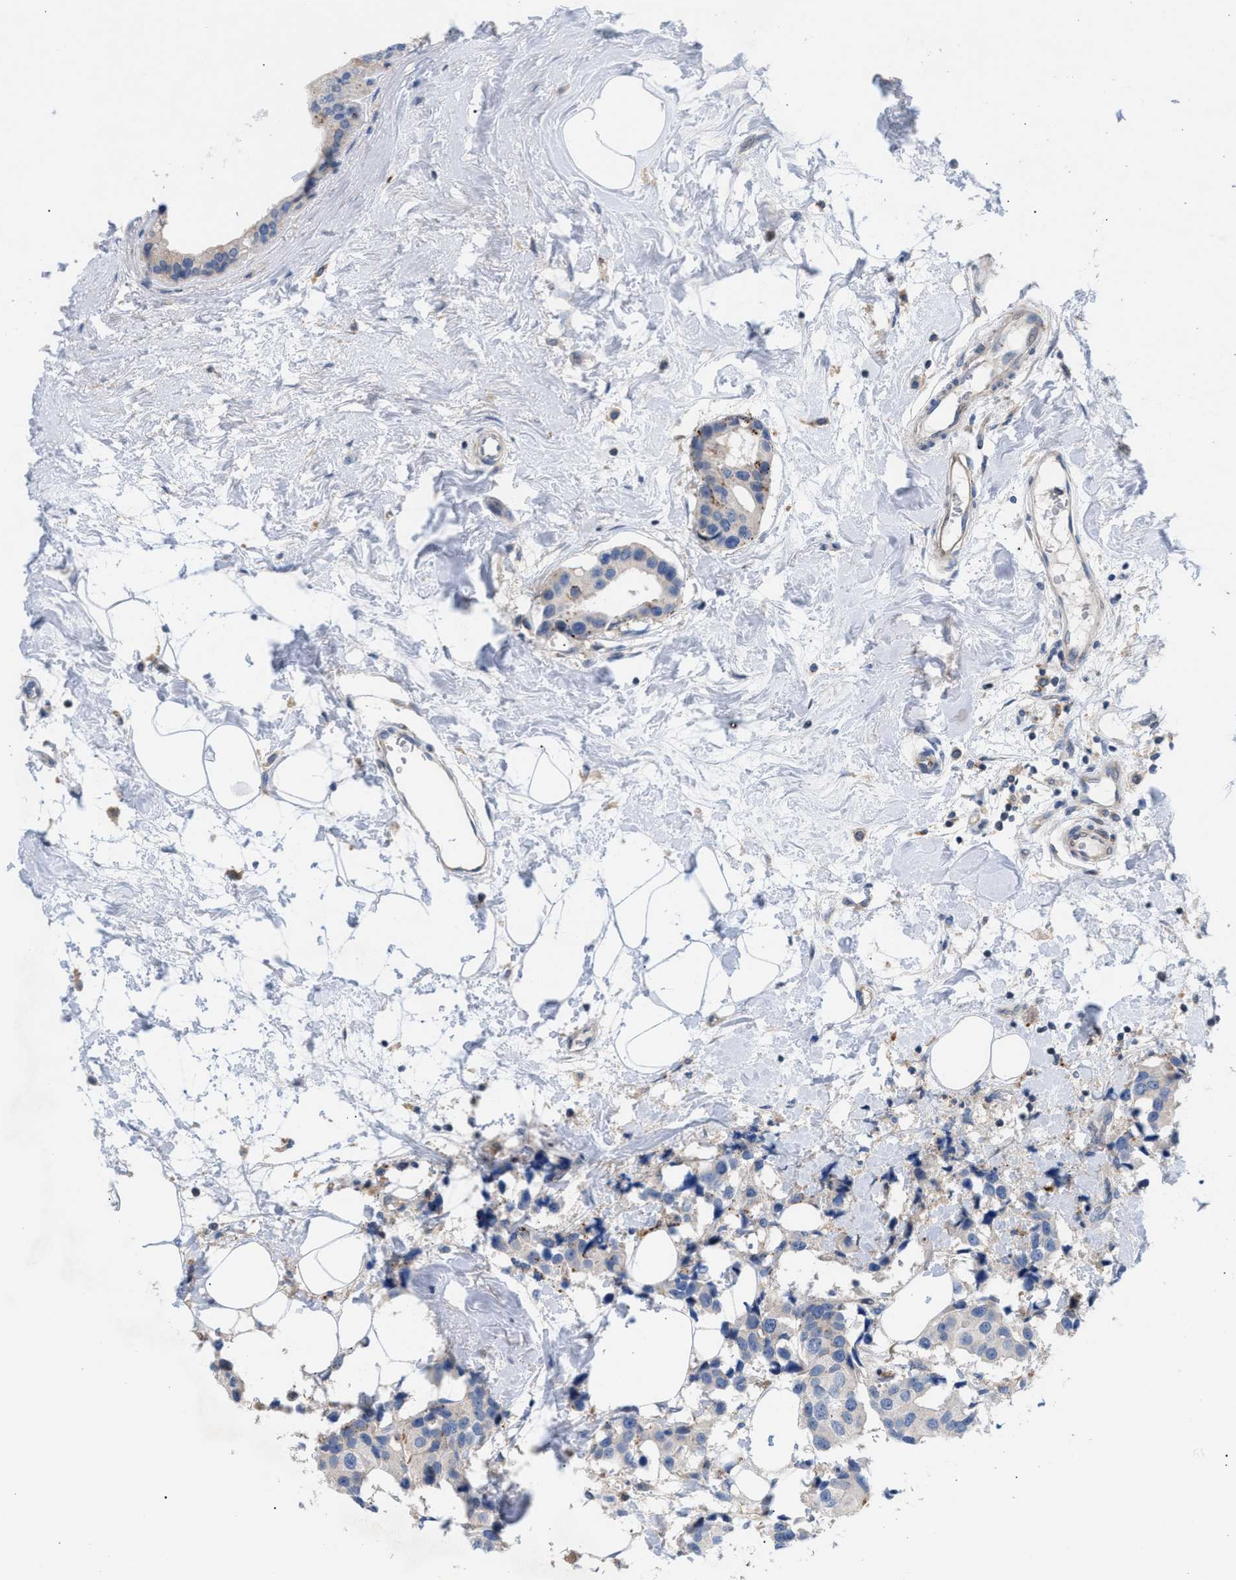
{"staining": {"intensity": "negative", "quantity": "none", "location": "none"}, "tissue": "breast cancer", "cell_type": "Tumor cells", "image_type": "cancer", "snomed": [{"axis": "morphology", "description": "Normal tissue, NOS"}, {"axis": "morphology", "description": "Duct carcinoma"}, {"axis": "topography", "description": "Breast"}], "caption": "This is an IHC micrograph of human breast cancer (intraductal carcinoma). There is no expression in tumor cells.", "gene": "MBTD1", "patient": {"sex": "female", "age": 39}}